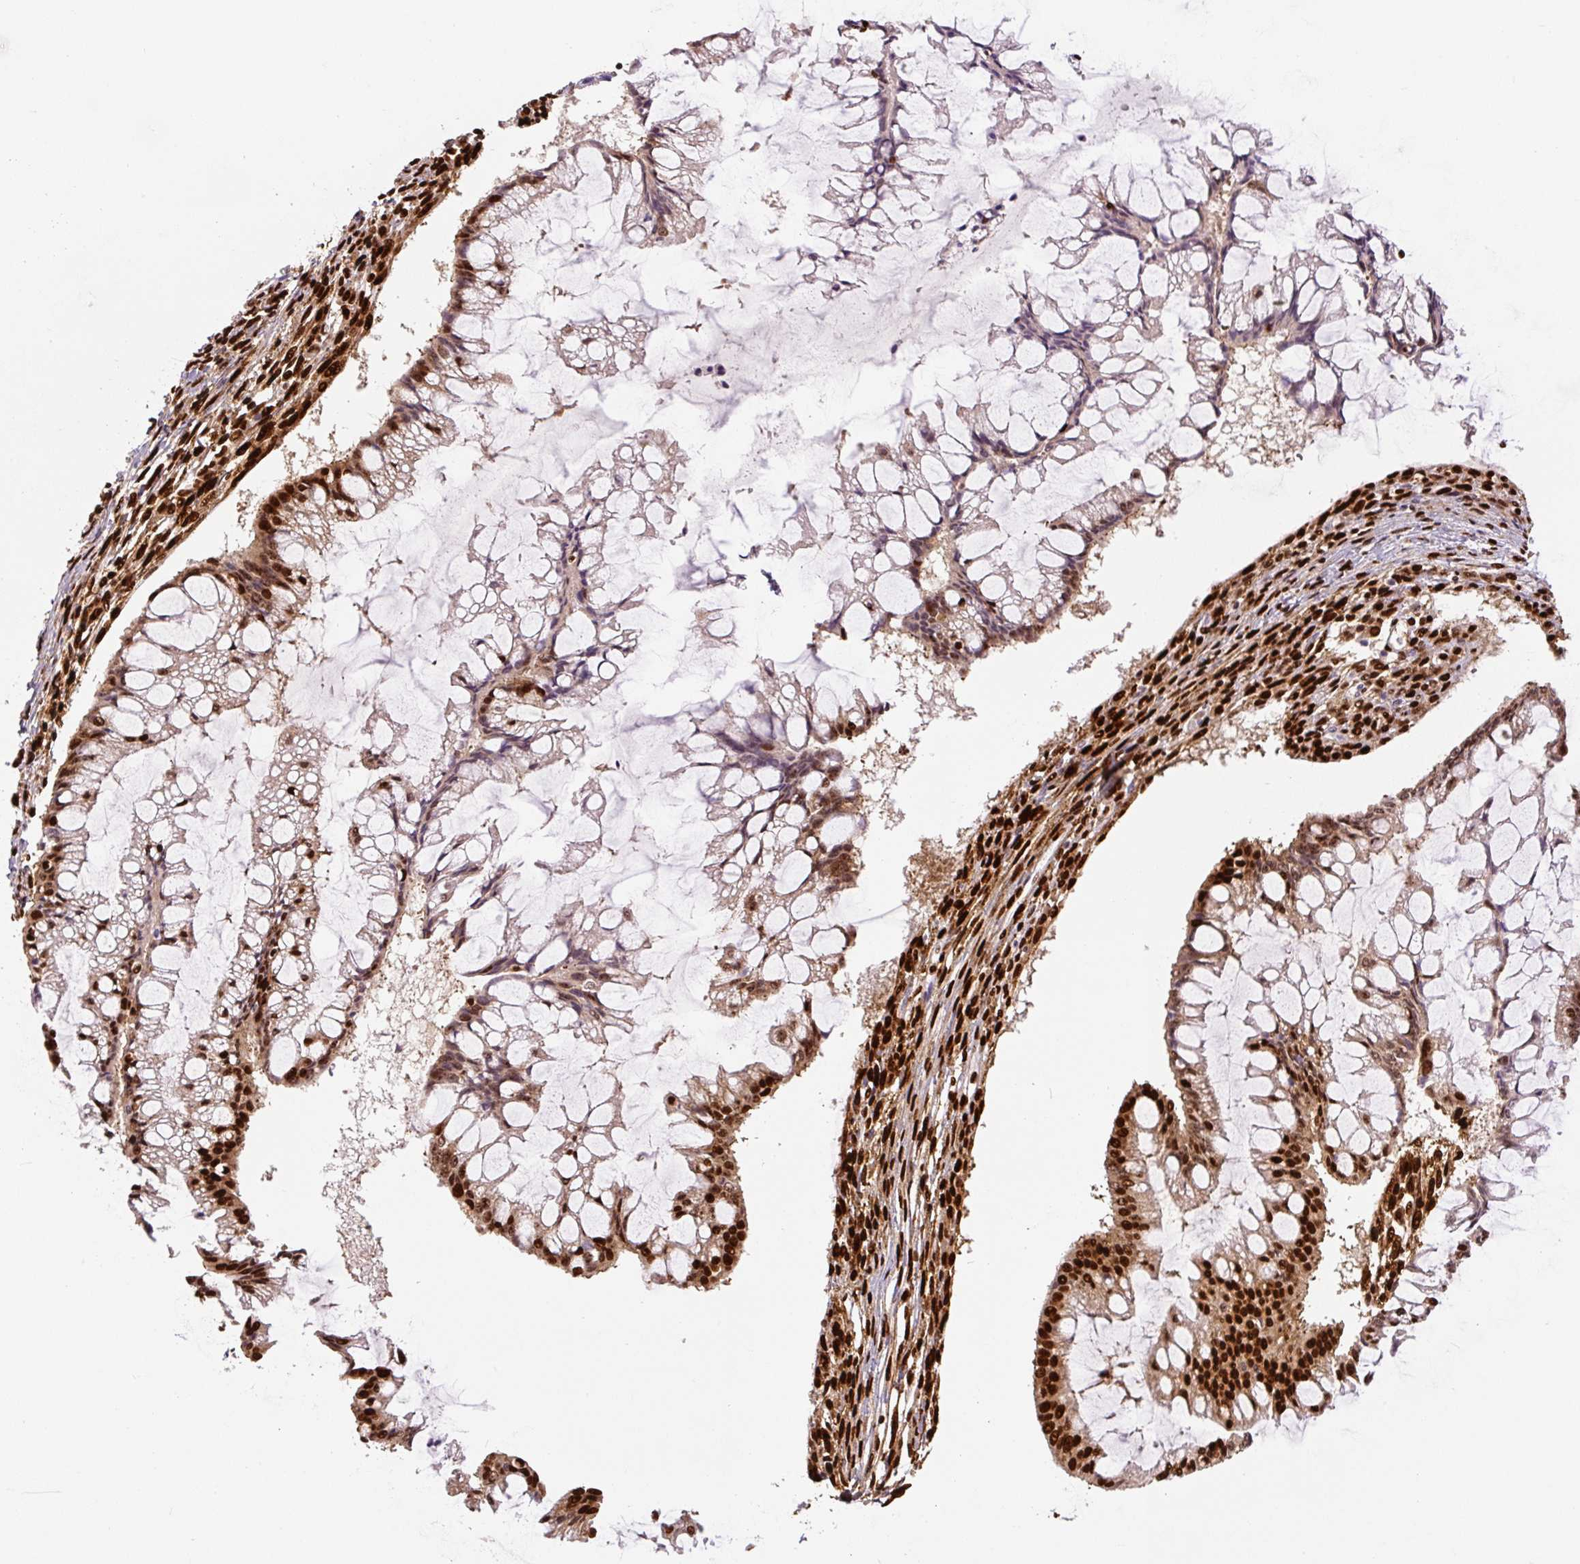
{"staining": {"intensity": "strong", "quantity": ">75%", "location": "nuclear"}, "tissue": "ovarian cancer", "cell_type": "Tumor cells", "image_type": "cancer", "snomed": [{"axis": "morphology", "description": "Cystadenocarcinoma, mucinous, NOS"}, {"axis": "topography", "description": "Ovary"}], "caption": "A photomicrograph of human ovarian mucinous cystadenocarcinoma stained for a protein displays strong nuclear brown staining in tumor cells.", "gene": "FUS", "patient": {"sex": "female", "age": 73}}